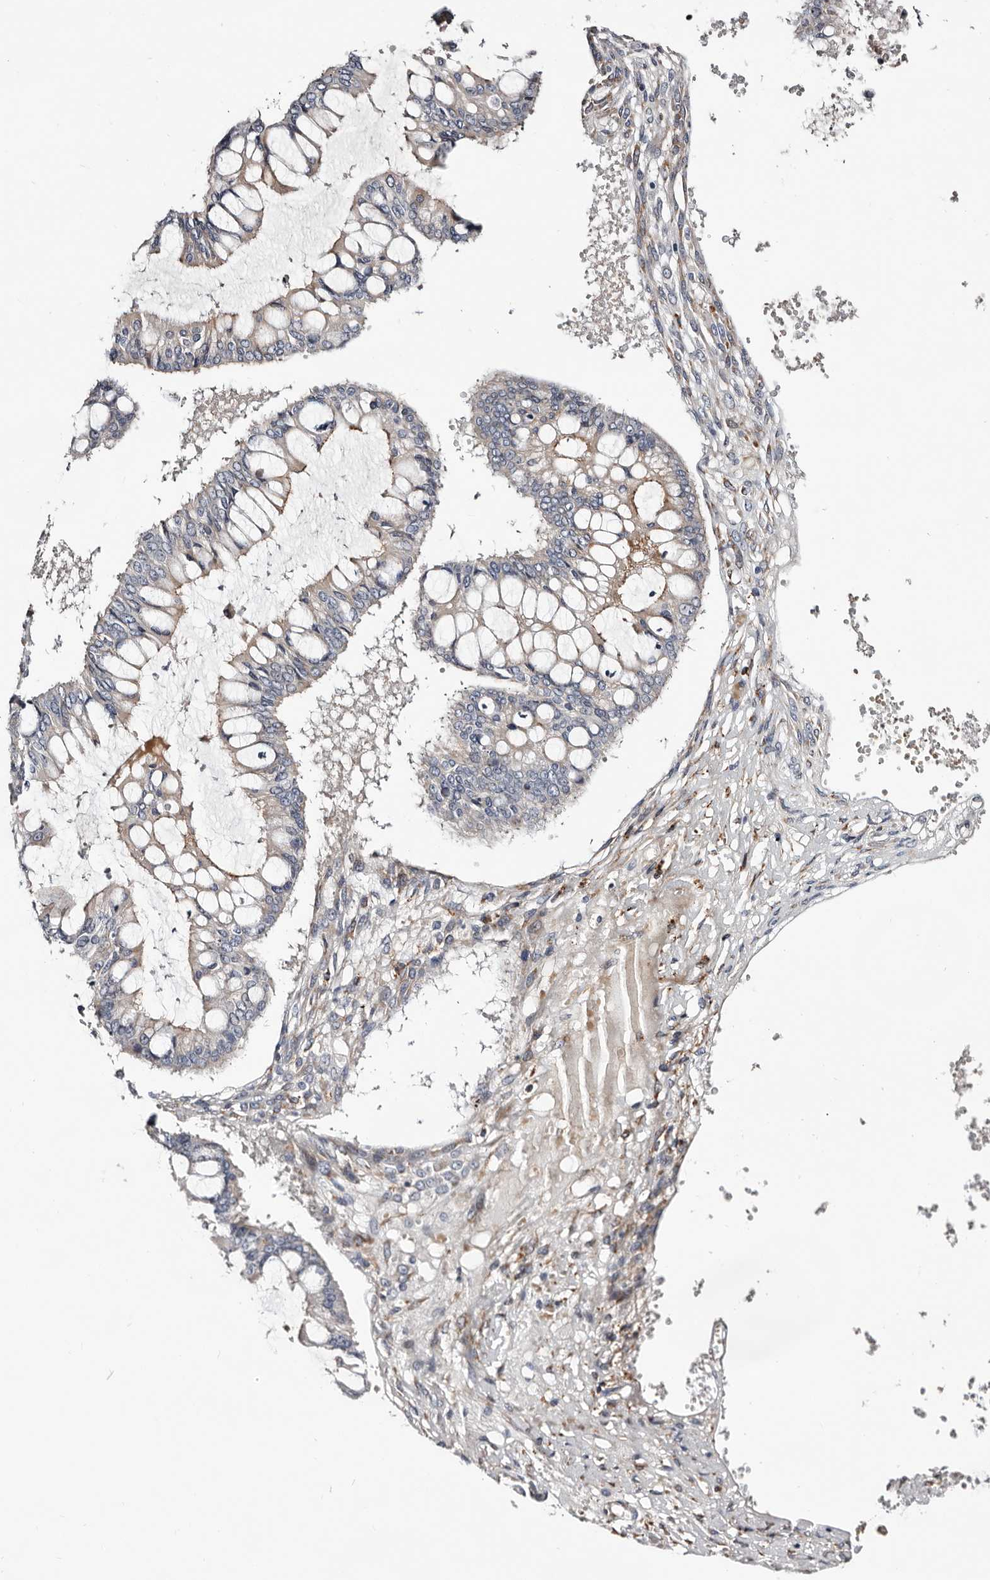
{"staining": {"intensity": "weak", "quantity": "<25%", "location": "cytoplasmic/membranous"}, "tissue": "ovarian cancer", "cell_type": "Tumor cells", "image_type": "cancer", "snomed": [{"axis": "morphology", "description": "Cystadenocarcinoma, mucinous, NOS"}, {"axis": "topography", "description": "Ovary"}], "caption": "Protein analysis of ovarian cancer (mucinous cystadenocarcinoma) shows no significant expression in tumor cells. The staining was performed using DAB to visualize the protein expression in brown, while the nuclei were stained in blue with hematoxylin (Magnification: 20x).", "gene": "USH1C", "patient": {"sex": "female", "age": 73}}